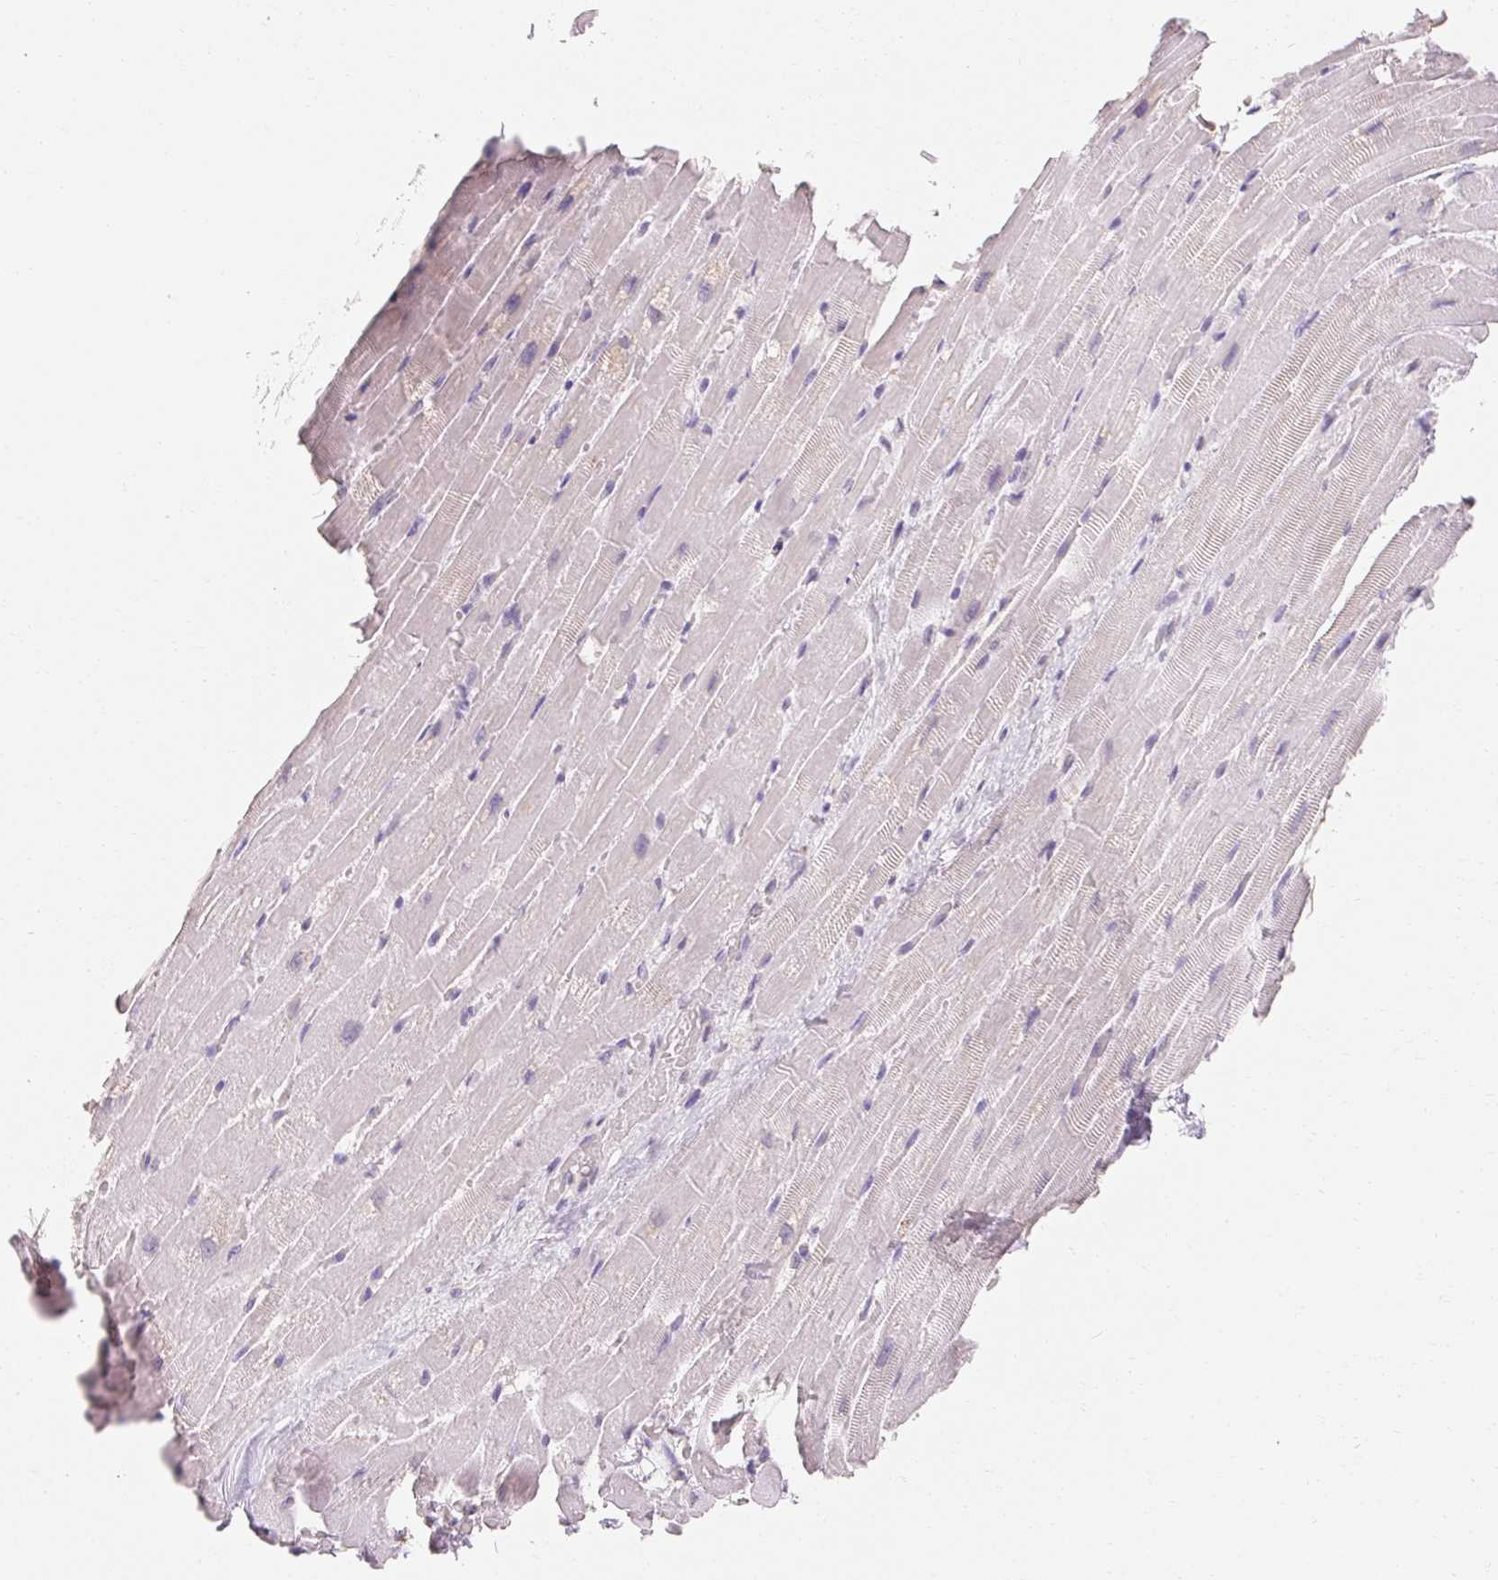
{"staining": {"intensity": "negative", "quantity": "none", "location": "none"}, "tissue": "heart muscle", "cell_type": "Cardiomyocytes", "image_type": "normal", "snomed": [{"axis": "morphology", "description": "Normal tissue, NOS"}, {"axis": "topography", "description": "Heart"}], "caption": "DAB (3,3'-diaminobenzidine) immunohistochemical staining of benign heart muscle demonstrates no significant expression in cardiomyocytes. Brightfield microscopy of immunohistochemistry stained with DAB (3,3'-diaminobenzidine) (brown) and hematoxylin (blue), captured at high magnification.", "gene": "MAP7D2", "patient": {"sex": "male", "age": 37}}